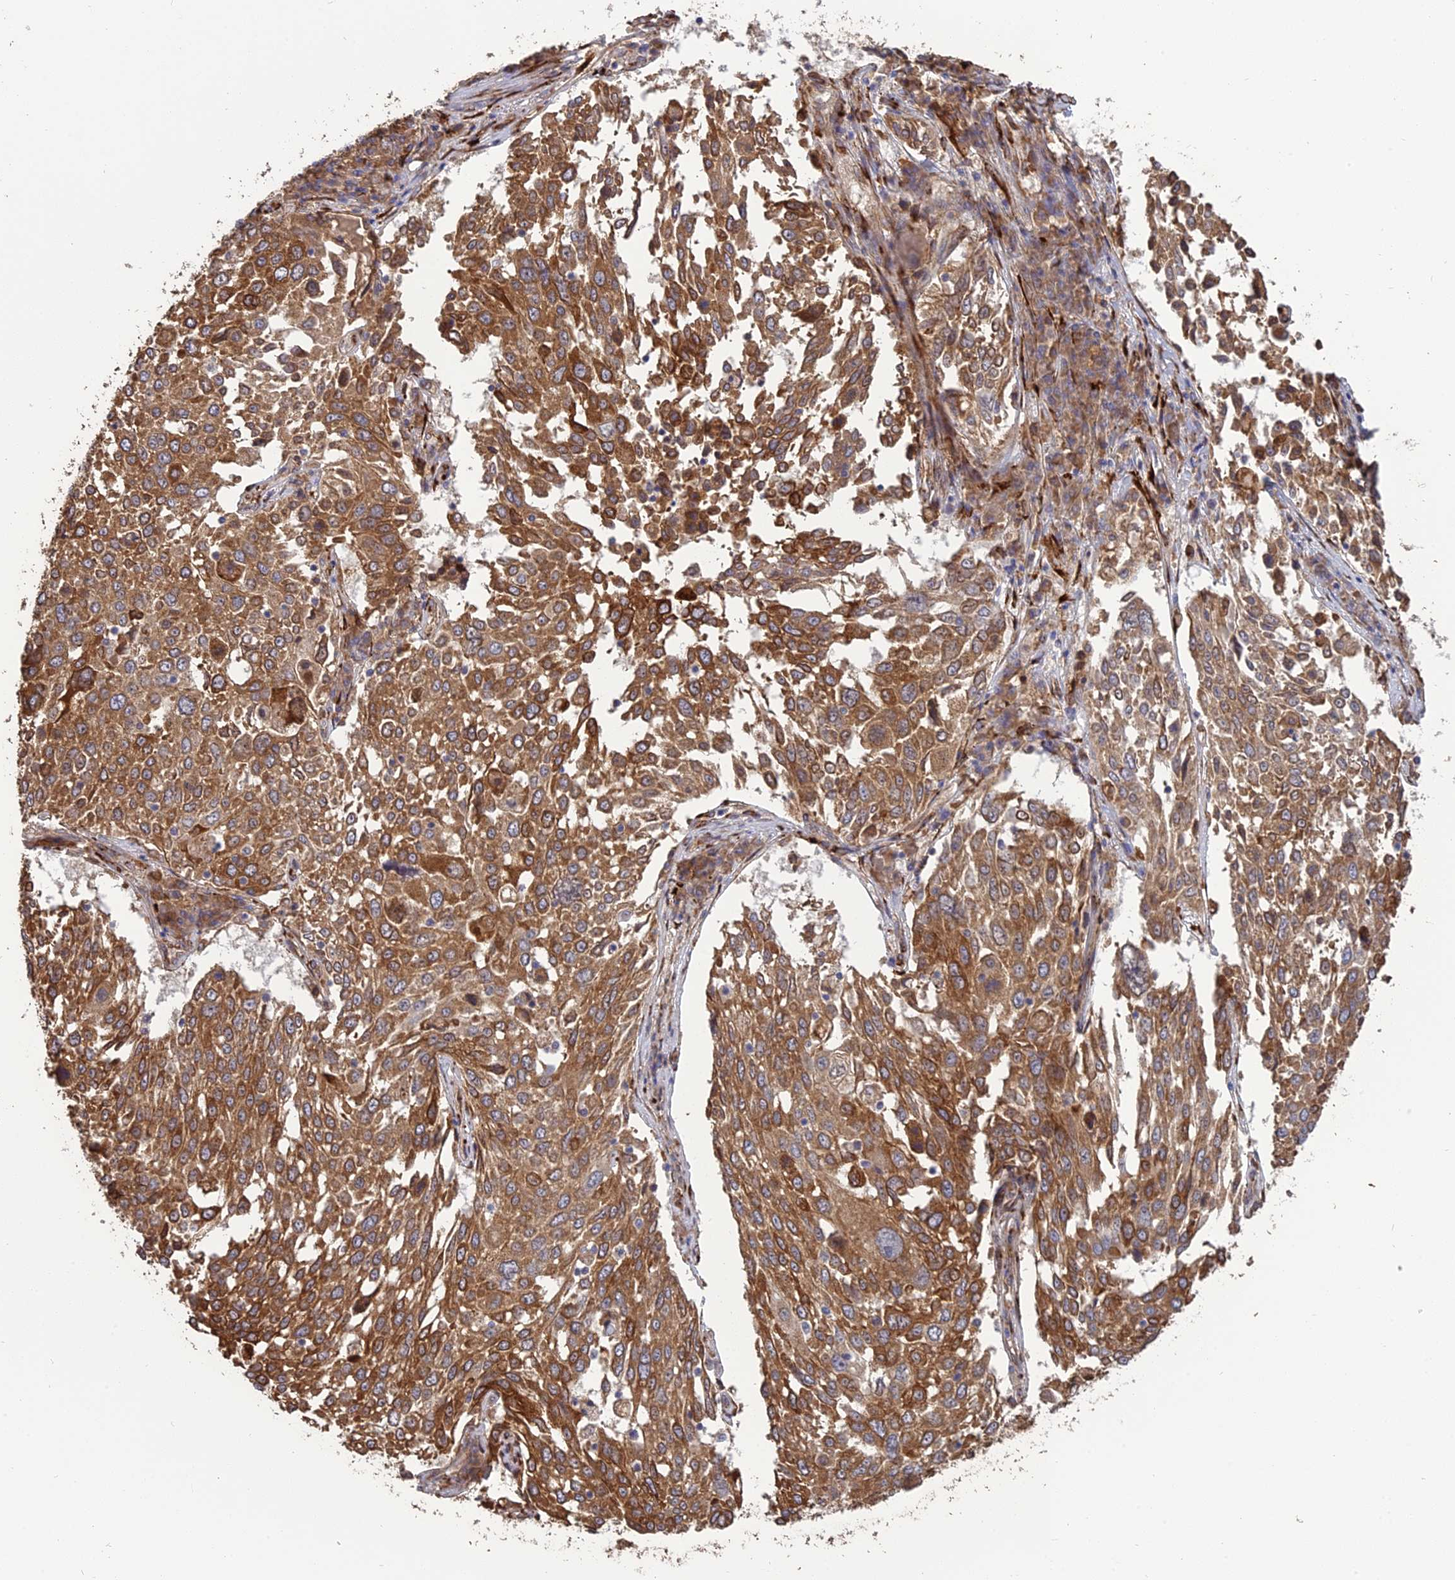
{"staining": {"intensity": "strong", "quantity": ">75%", "location": "cytoplasmic/membranous"}, "tissue": "lung cancer", "cell_type": "Tumor cells", "image_type": "cancer", "snomed": [{"axis": "morphology", "description": "Squamous cell carcinoma, NOS"}, {"axis": "topography", "description": "Lung"}], "caption": "This is an image of immunohistochemistry staining of squamous cell carcinoma (lung), which shows strong expression in the cytoplasmic/membranous of tumor cells.", "gene": "PPIC", "patient": {"sex": "male", "age": 65}}